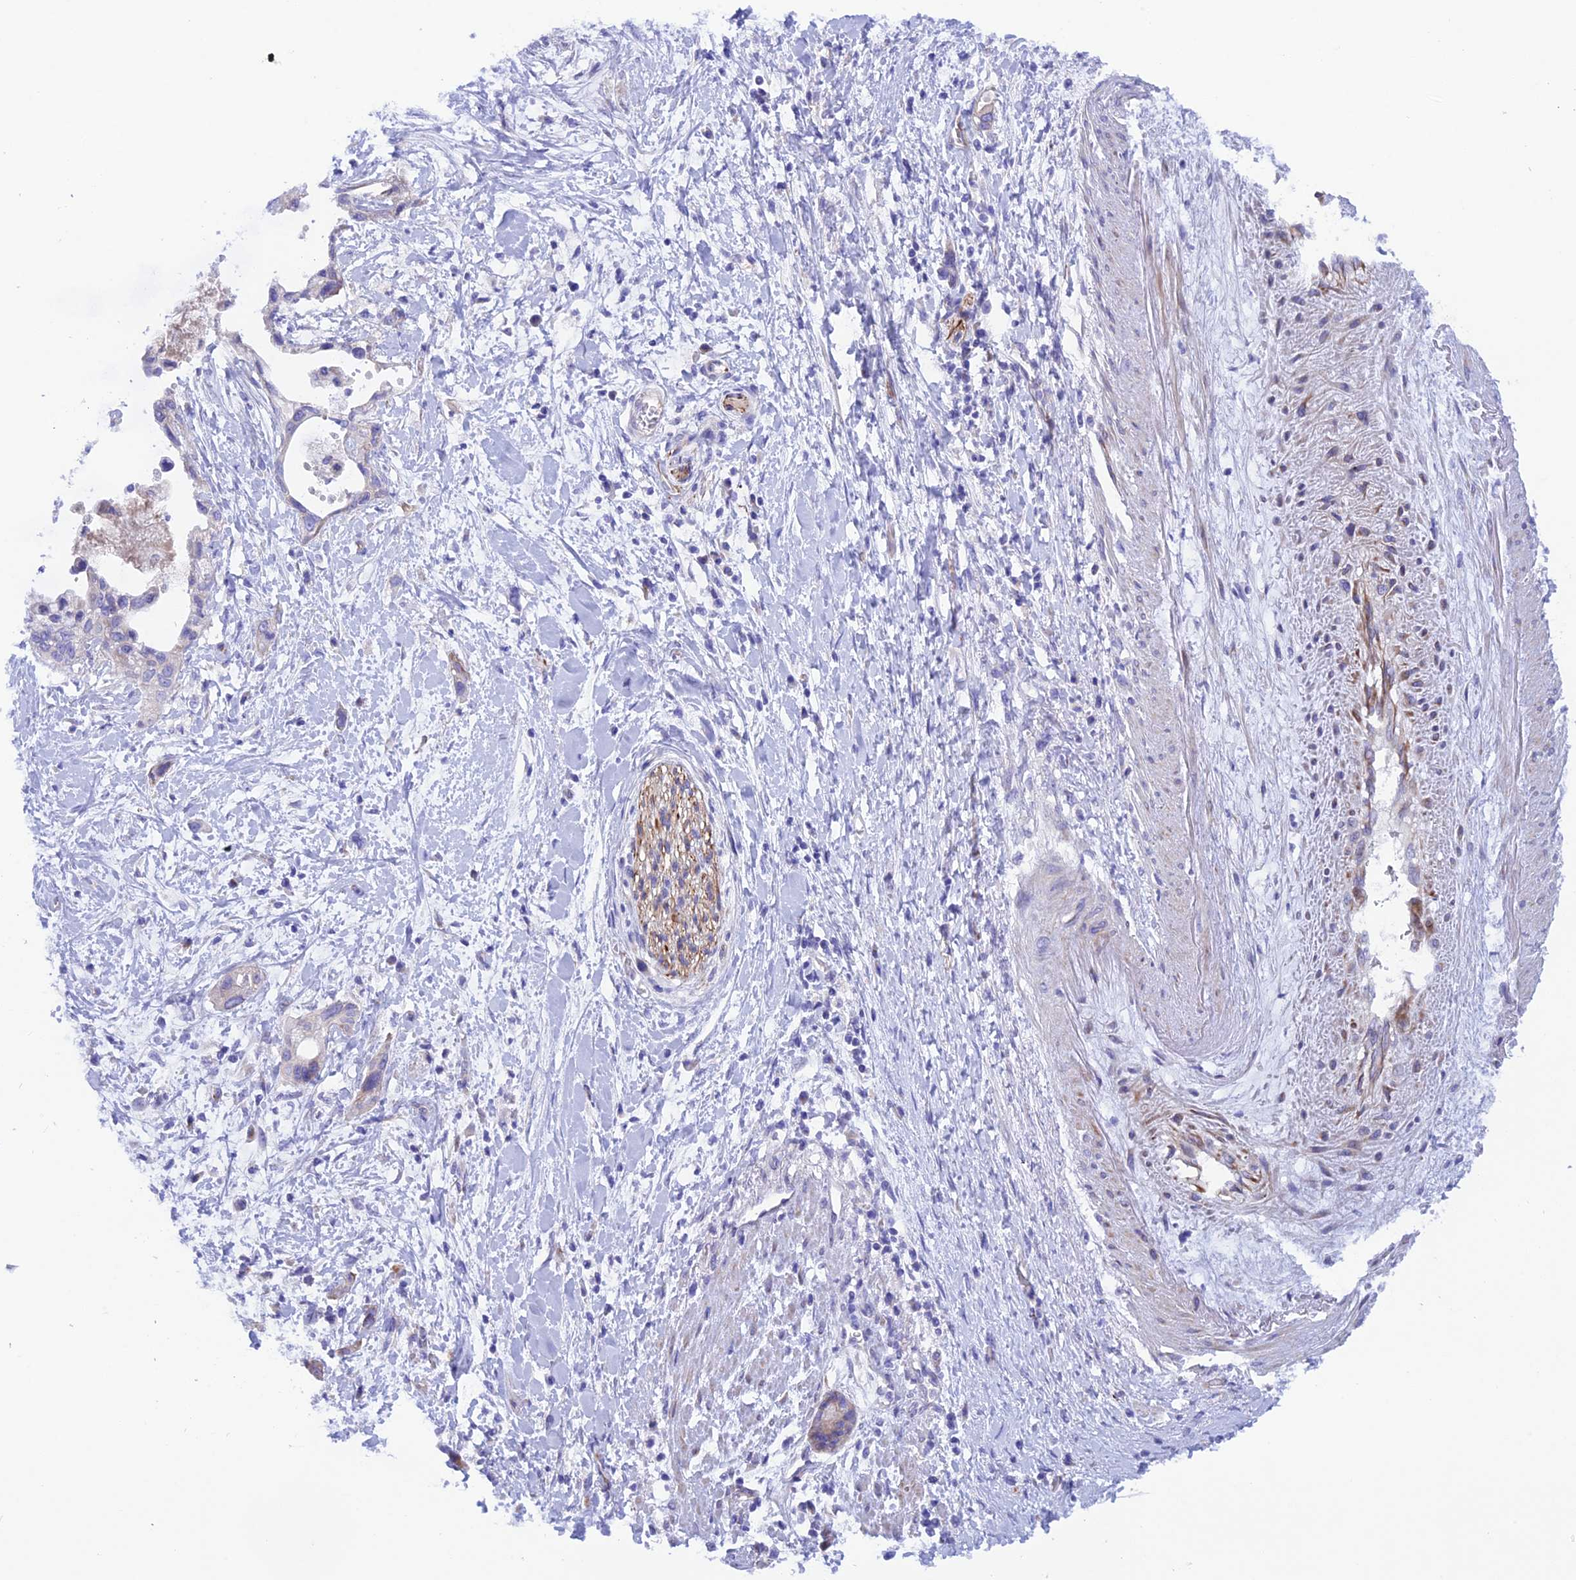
{"staining": {"intensity": "negative", "quantity": "none", "location": "none"}, "tissue": "pancreatic cancer", "cell_type": "Tumor cells", "image_type": "cancer", "snomed": [{"axis": "morphology", "description": "Normal tissue, NOS"}, {"axis": "morphology", "description": "Adenocarcinoma, NOS"}, {"axis": "topography", "description": "Pancreas"}, {"axis": "topography", "description": "Peripheral nerve tissue"}], "caption": "This is a micrograph of immunohistochemistry (IHC) staining of pancreatic cancer, which shows no expression in tumor cells.", "gene": "TMEM138", "patient": {"sex": "male", "age": 59}}